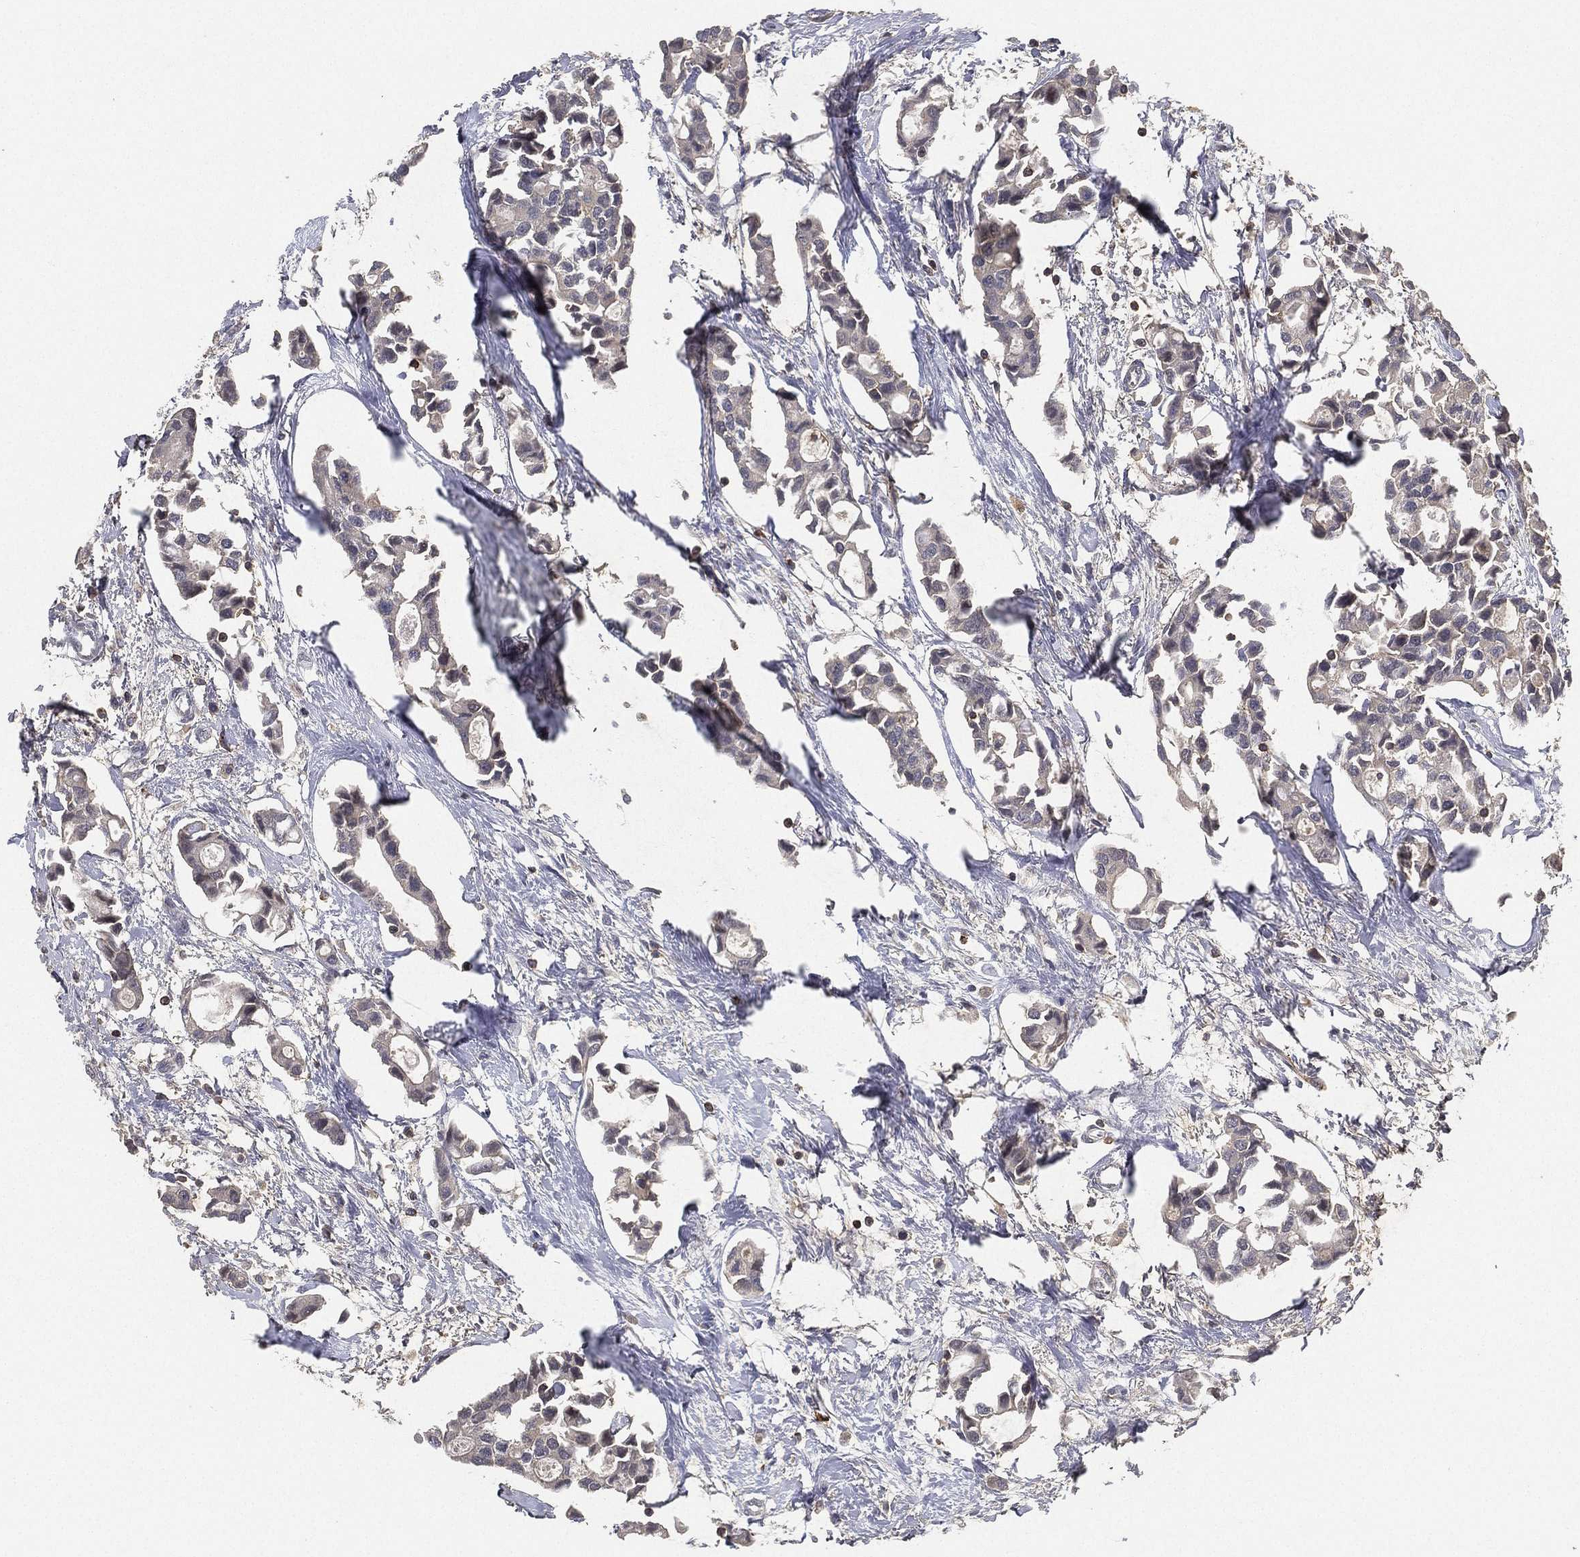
{"staining": {"intensity": "negative", "quantity": "none", "location": "none"}, "tissue": "breast cancer", "cell_type": "Tumor cells", "image_type": "cancer", "snomed": [{"axis": "morphology", "description": "Duct carcinoma"}, {"axis": "topography", "description": "Breast"}], "caption": "Tumor cells show no significant positivity in breast invasive ductal carcinoma.", "gene": "CFAP251", "patient": {"sex": "female", "age": 83}}